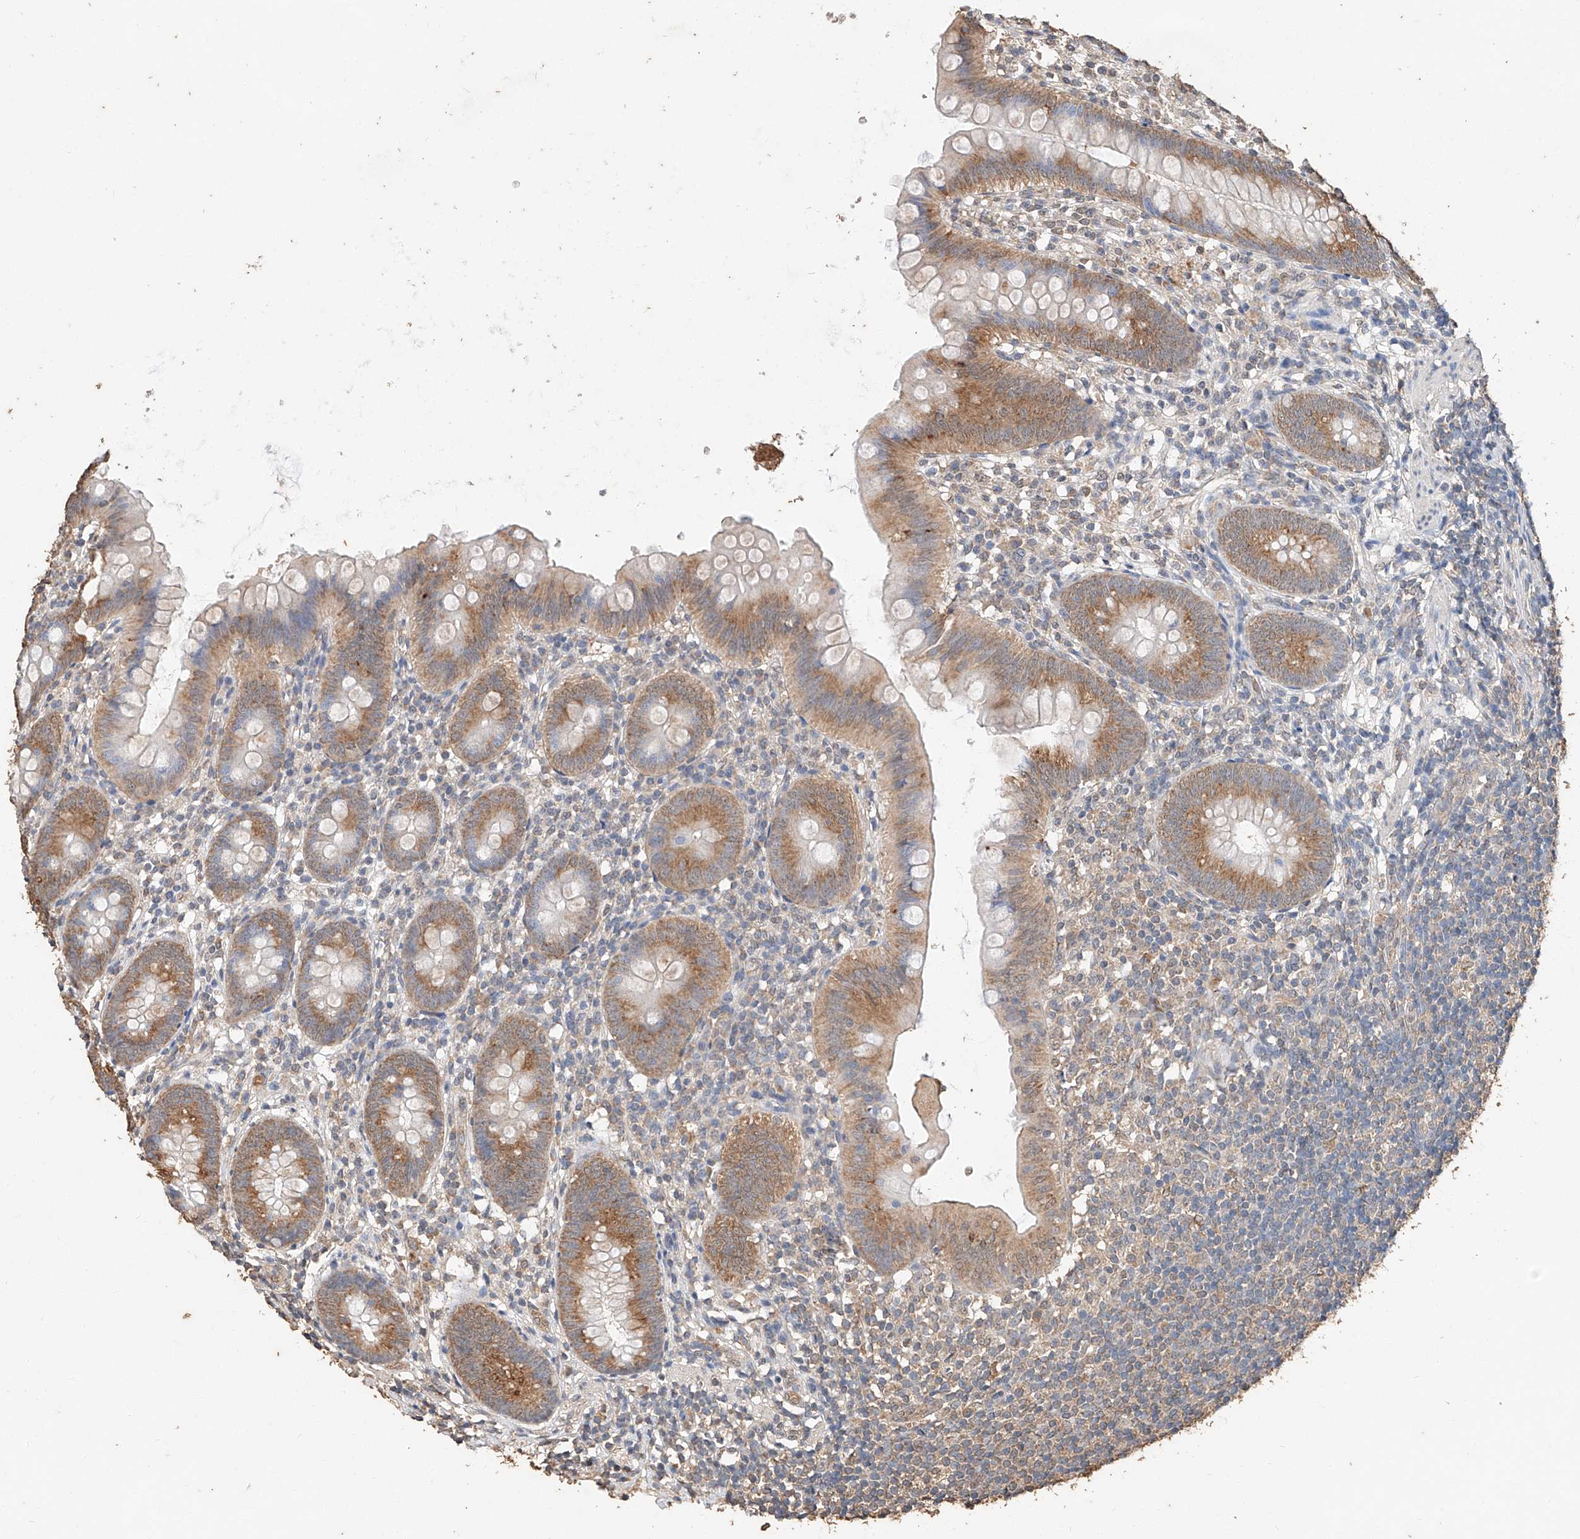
{"staining": {"intensity": "moderate", "quantity": ">75%", "location": "cytoplasmic/membranous"}, "tissue": "appendix", "cell_type": "Glandular cells", "image_type": "normal", "snomed": [{"axis": "morphology", "description": "Normal tissue, NOS"}, {"axis": "topography", "description": "Appendix"}], "caption": "Appendix stained with immunohistochemistry demonstrates moderate cytoplasmic/membranous expression in approximately >75% of glandular cells.", "gene": "CERS4", "patient": {"sex": "female", "age": 62}}